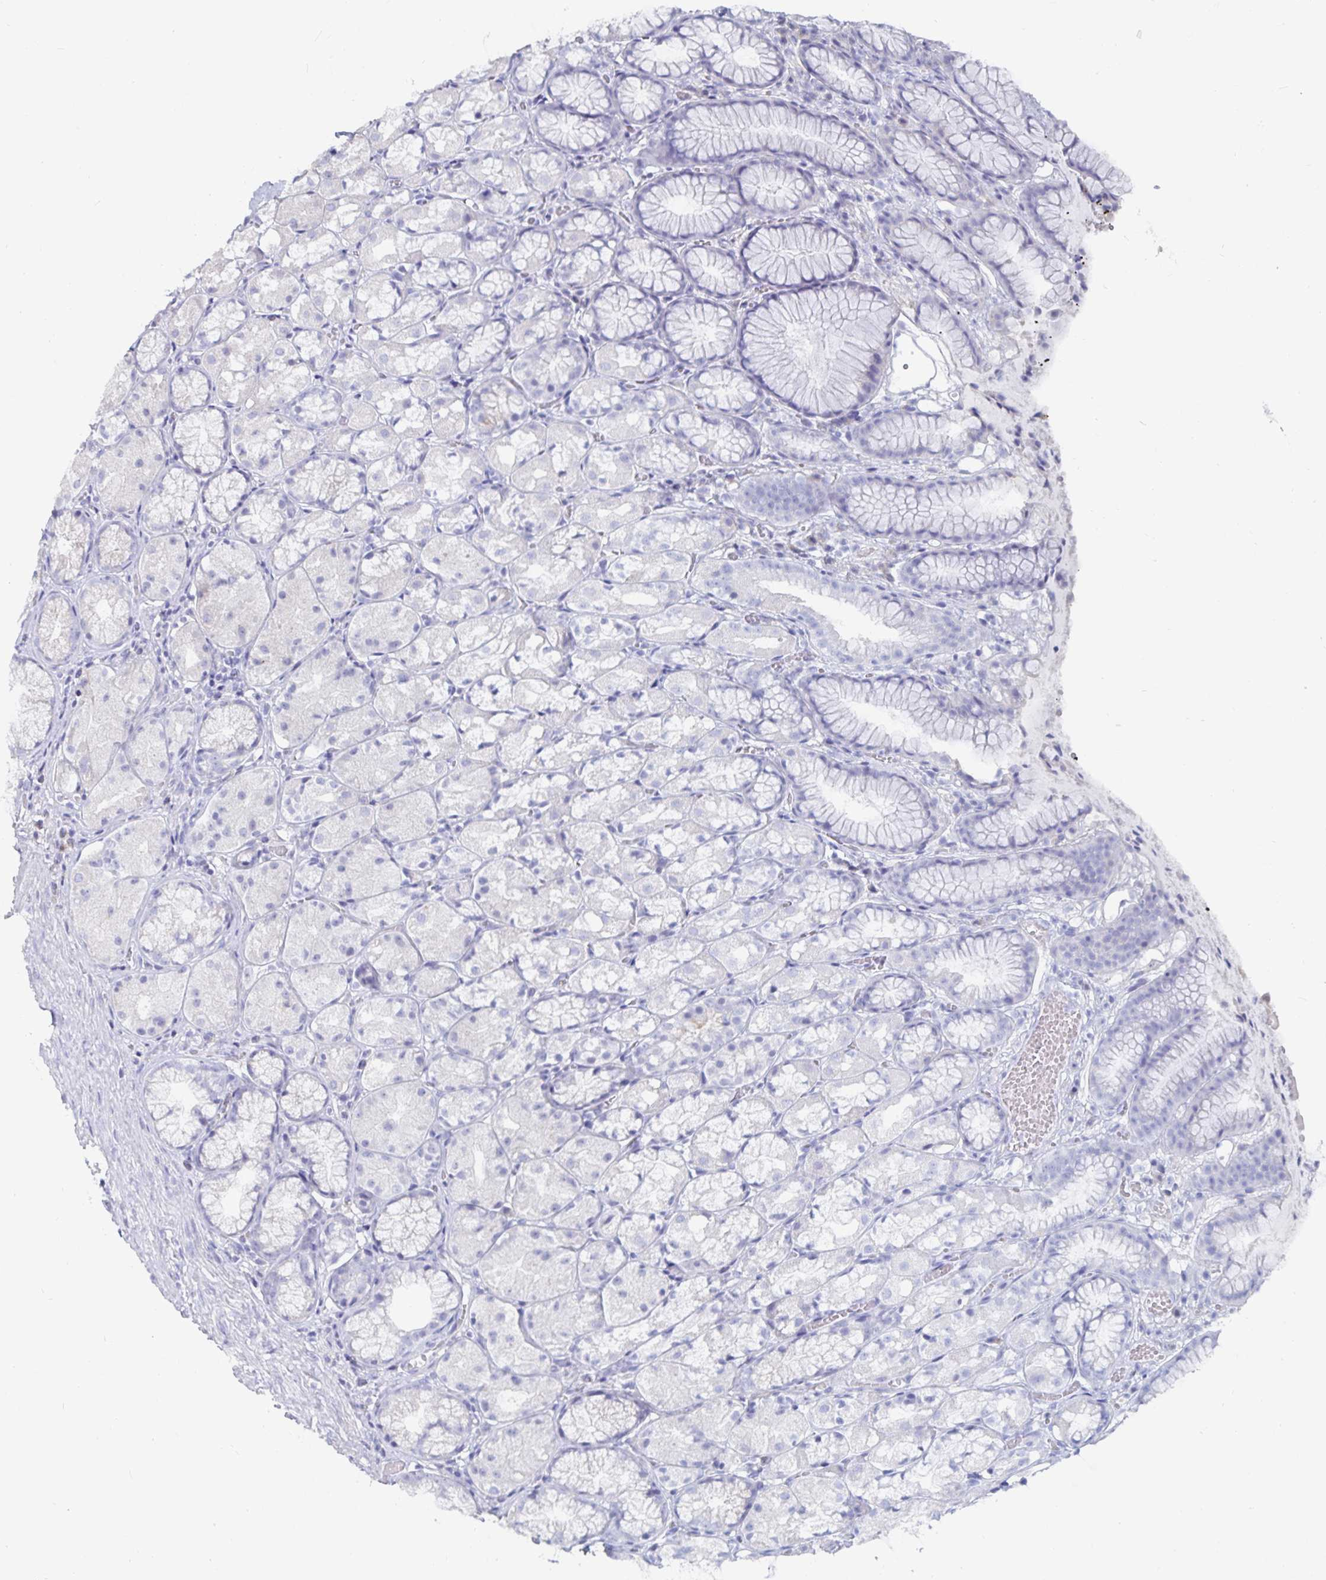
{"staining": {"intensity": "negative", "quantity": "none", "location": "none"}, "tissue": "stomach", "cell_type": "Glandular cells", "image_type": "normal", "snomed": [{"axis": "morphology", "description": "Normal tissue, NOS"}, {"axis": "topography", "description": "Stomach"}], "caption": "The photomicrograph demonstrates no staining of glandular cells in normal stomach. (Stains: DAB (3,3'-diaminobenzidine) immunohistochemistry (IHC) with hematoxylin counter stain, Microscopy: brightfield microscopy at high magnification).", "gene": "CFAP69", "patient": {"sex": "male", "age": 70}}